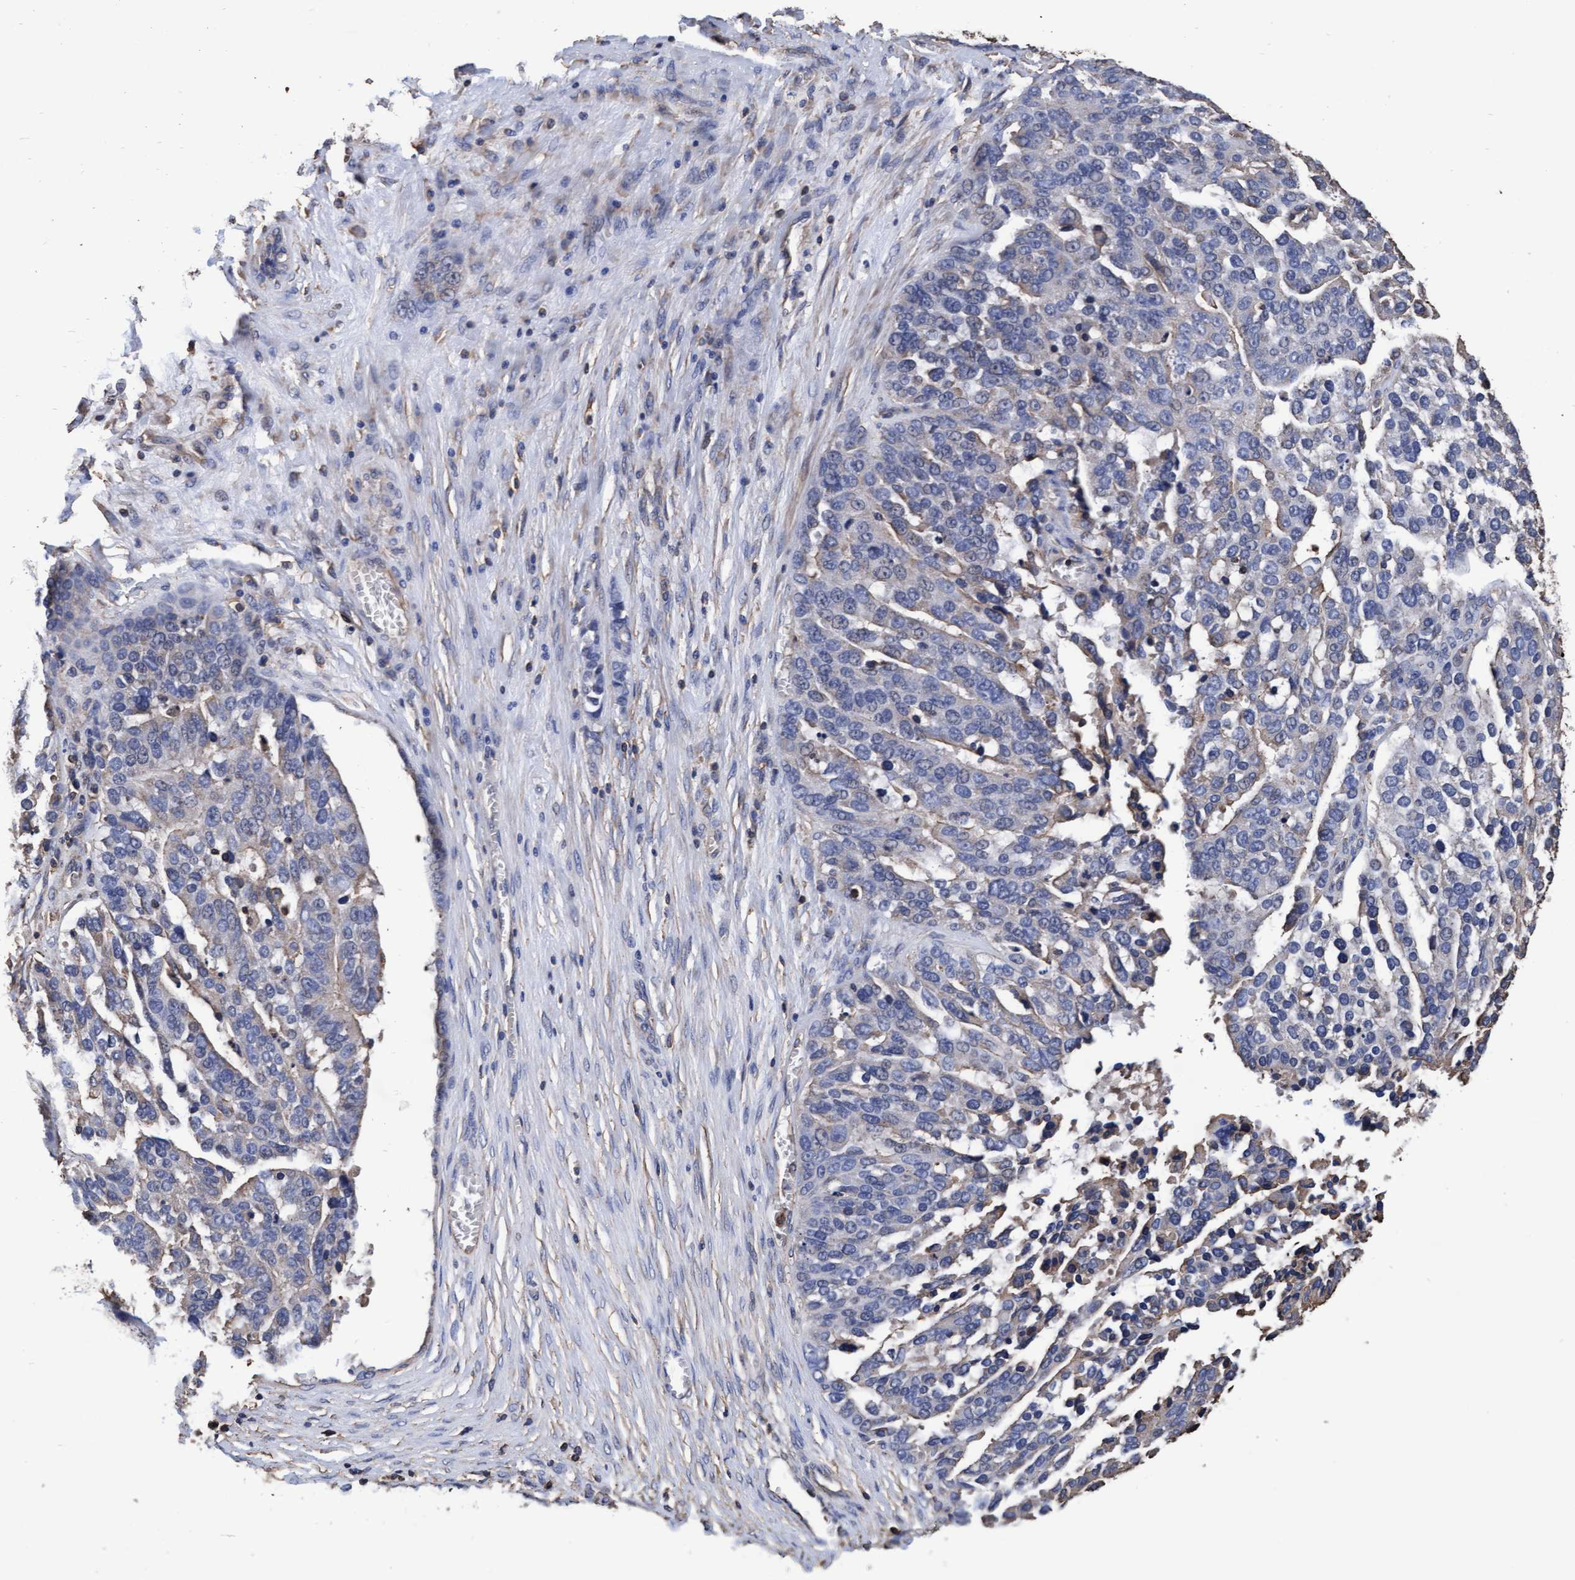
{"staining": {"intensity": "negative", "quantity": "none", "location": "none"}, "tissue": "ovarian cancer", "cell_type": "Tumor cells", "image_type": "cancer", "snomed": [{"axis": "morphology", "description": "Cystadenocarcinoma, serous, NOS"}, {"axis": "topography", "description": "Ovary"}], "caption": "A photomicrograph of human serous cystadenocarcinoma (ovarian) is negative for staining in tumor cells. (DAB (3,3'-diaminobenzidine) immunohistochemistry (IHC) with hematoxylin counter stain).", "gene": "GRHPR", "patient": {"sex": "female", "age": 44}}